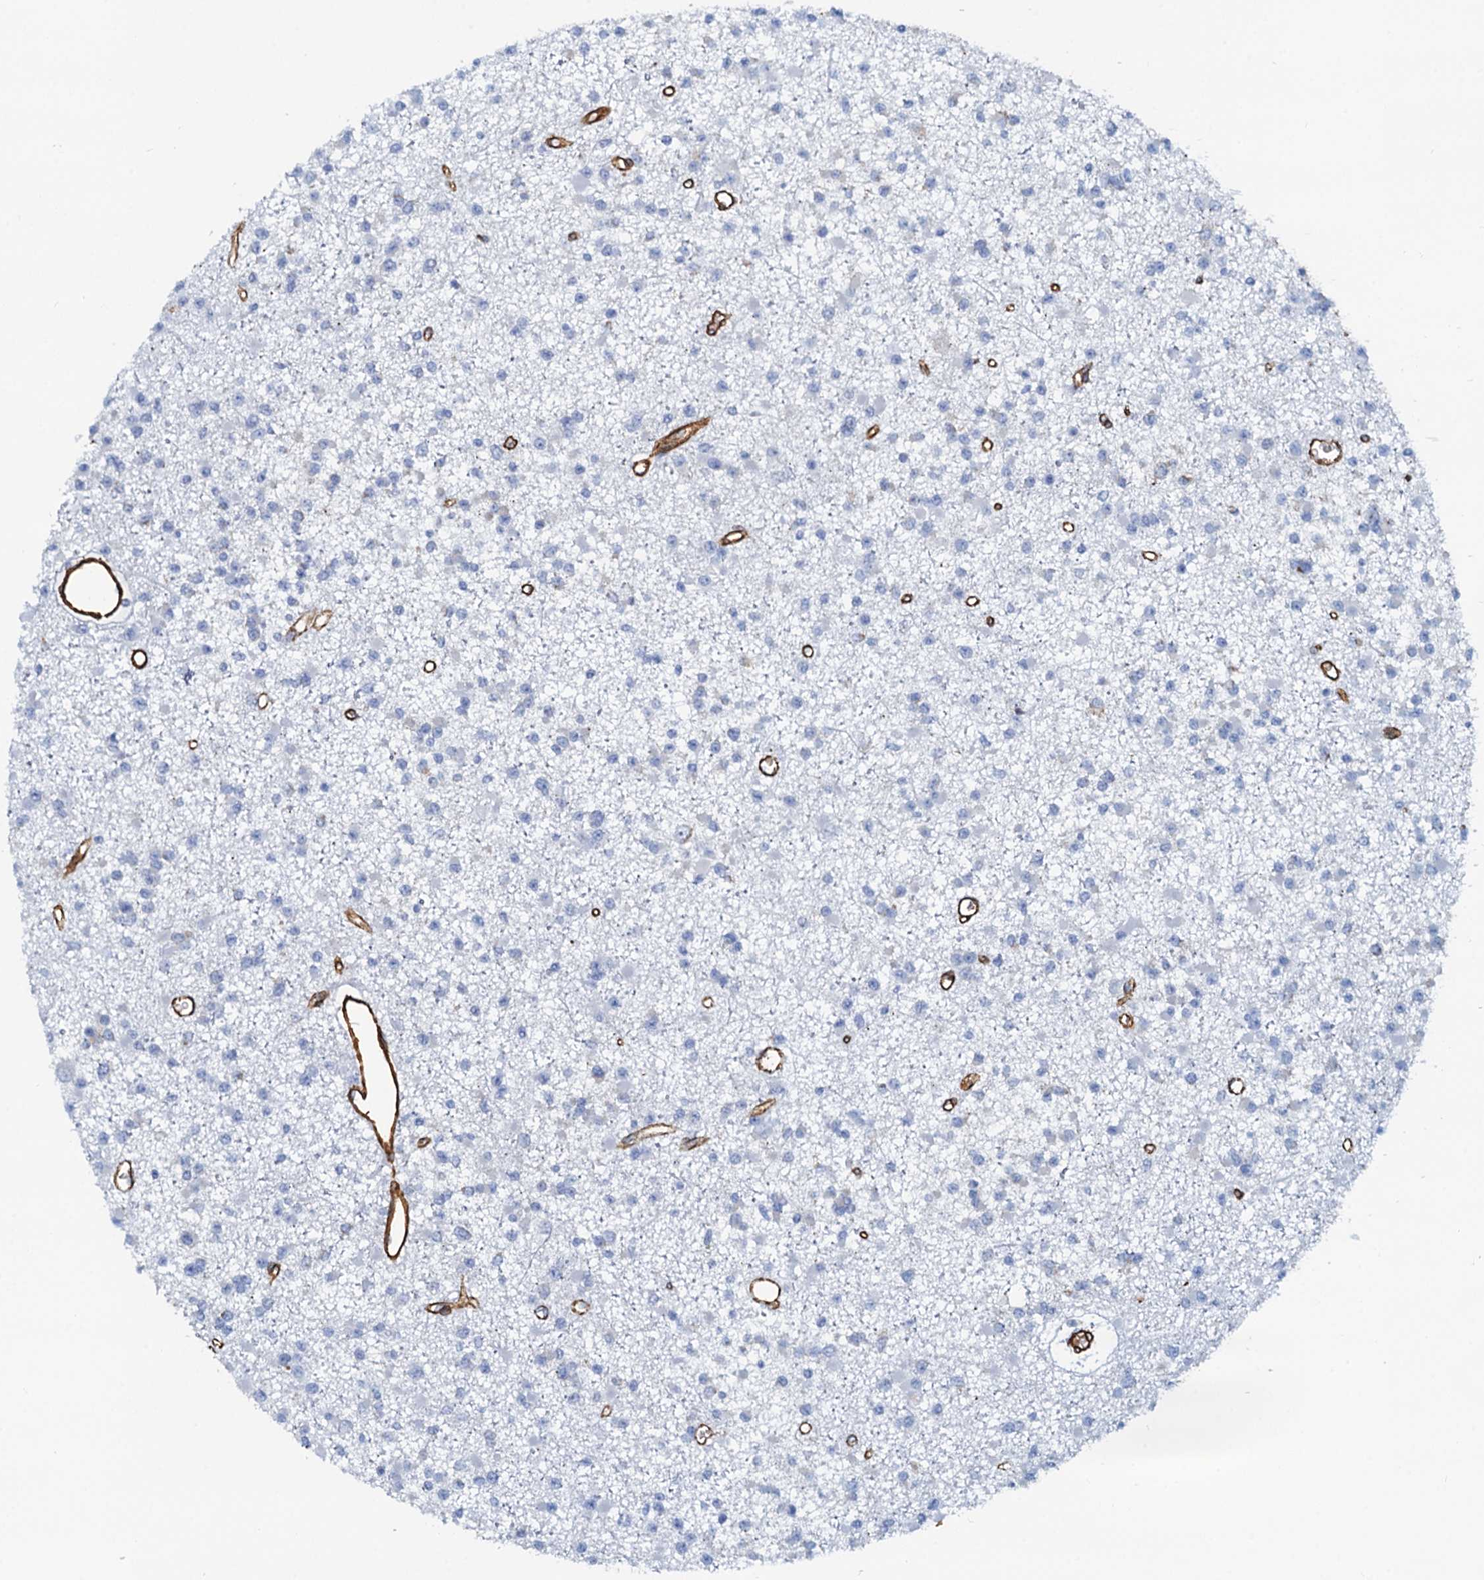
{"staining": {"intensity": "negative", "quantity": "none", "location": "none"}, "tissue": "glioma", "cell_type": "Tumor cells", "image_type": "cancer", "snomed": [{"axis": "morphology", "description": "Glioma, malignant, Low grade"}, {"axis": "topography", "description": "Brain"}], "caption": "Protein analysis of malignant glioma (low-grade) exhibits no significant expression in tumor cells. (Immunohistochemistry (ihc), brightfield microscopy, high magnification).", "gene": "DGKG", "patient": {"sex": "female", "age": 22}}